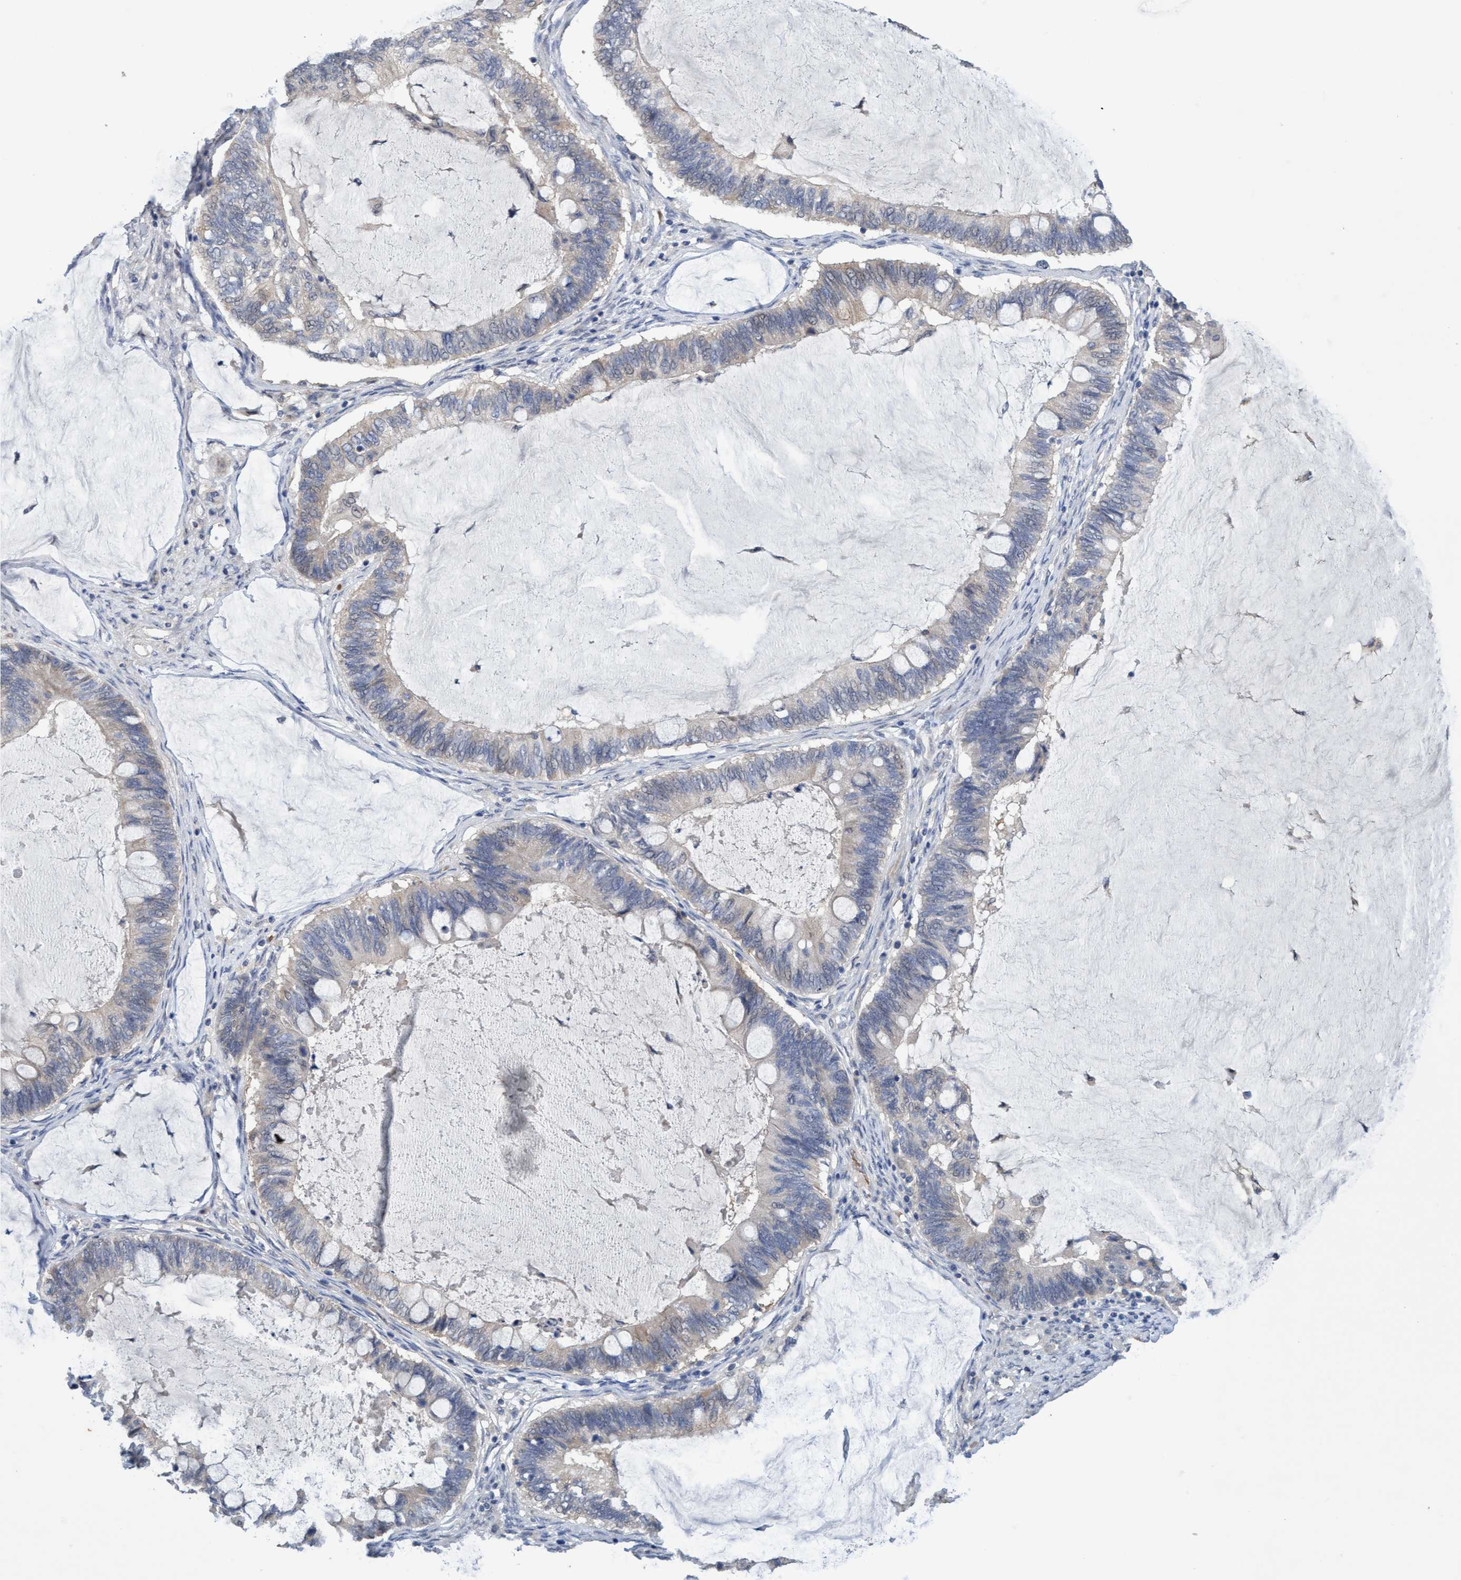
{"staining": {"intensity": "weak", "quantity": "<25%", "location": "cytoplasmic/membranous"}, "tissue": "ovarian cancer", "cell_type": "Tumor cells", "image_type": "cancer", "snomed": [{"axis": "morphology", "description": "Cystadenocarcinoma, mucinous, NOS"}, {"axis": "topography", "description": "Ovary"}], "caption": "A histopathology image of human ovarian cancer (mucinous cystadenocarcinoma) is negative for staining in tumor cells. The staining is performed using DAB (3,3'-diaminobenzidine) brown chromogen with nuclei counter-stained in using hematoxylin.", "gene": "SEMA4D", "patient": {"sex": "female", "age": 61}}